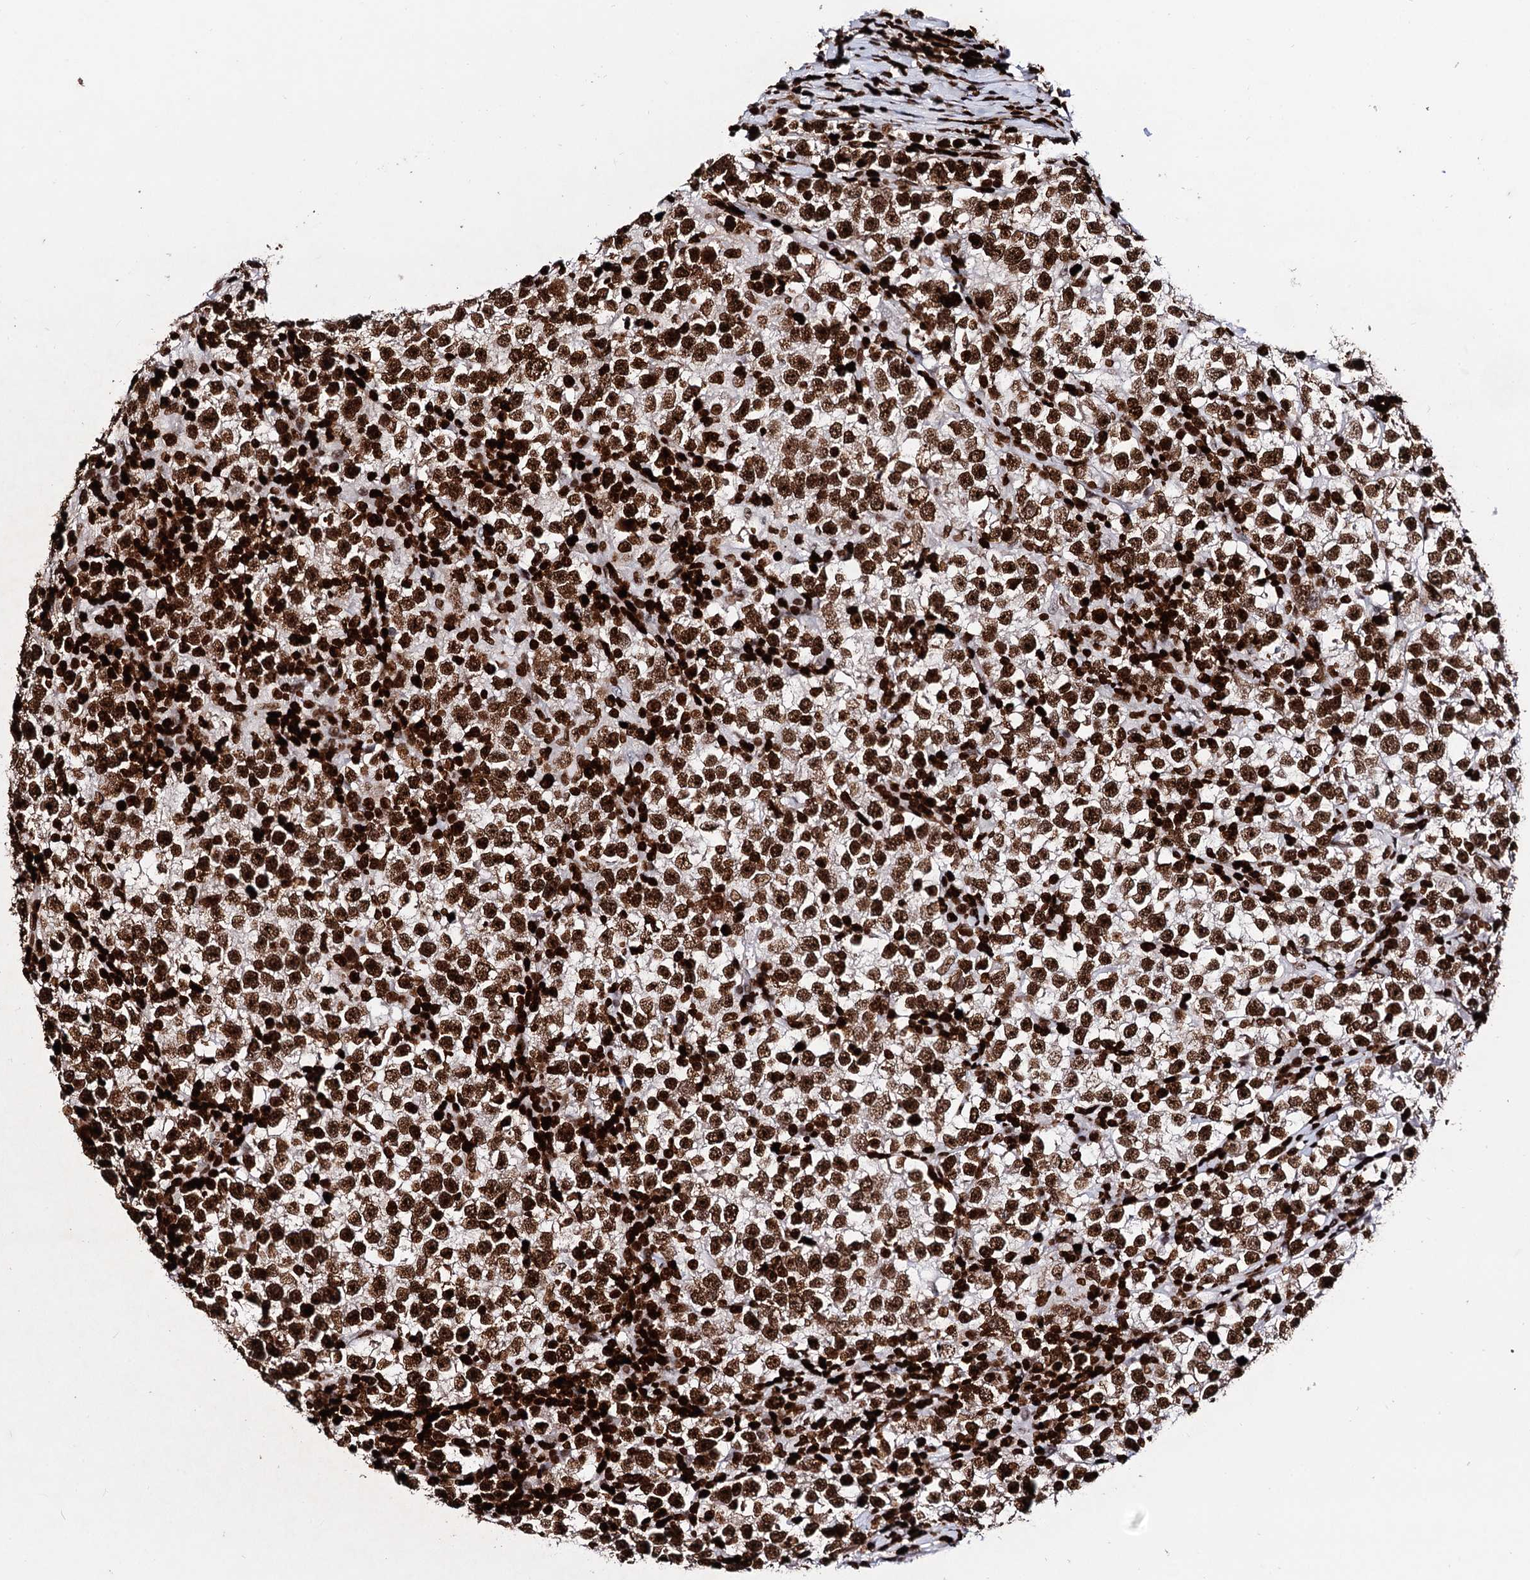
{"staining": {"intensity": "strong", "quantity": ">75%", "location": "nuclear"}, "tissue": "testis cancer", "cell_type": "Tumor cells", "image_type": "cancer", "snomed": [{"axis": "morphology", "description": "Normal tissue, NOS"}, {"axis": "morphology", "description": "Seminoma, NOS"}, {"axis": "topography", "description": "Testis"}], "caption": "IHC of seminoma (testis) reveals high levels of strong nuclear expression in approximately >75% of tumor cells. (IHC, brightfield microscopy, high magnification).", "gene": "HMGB2", "patient": {"sex": "male", "age": 43}}